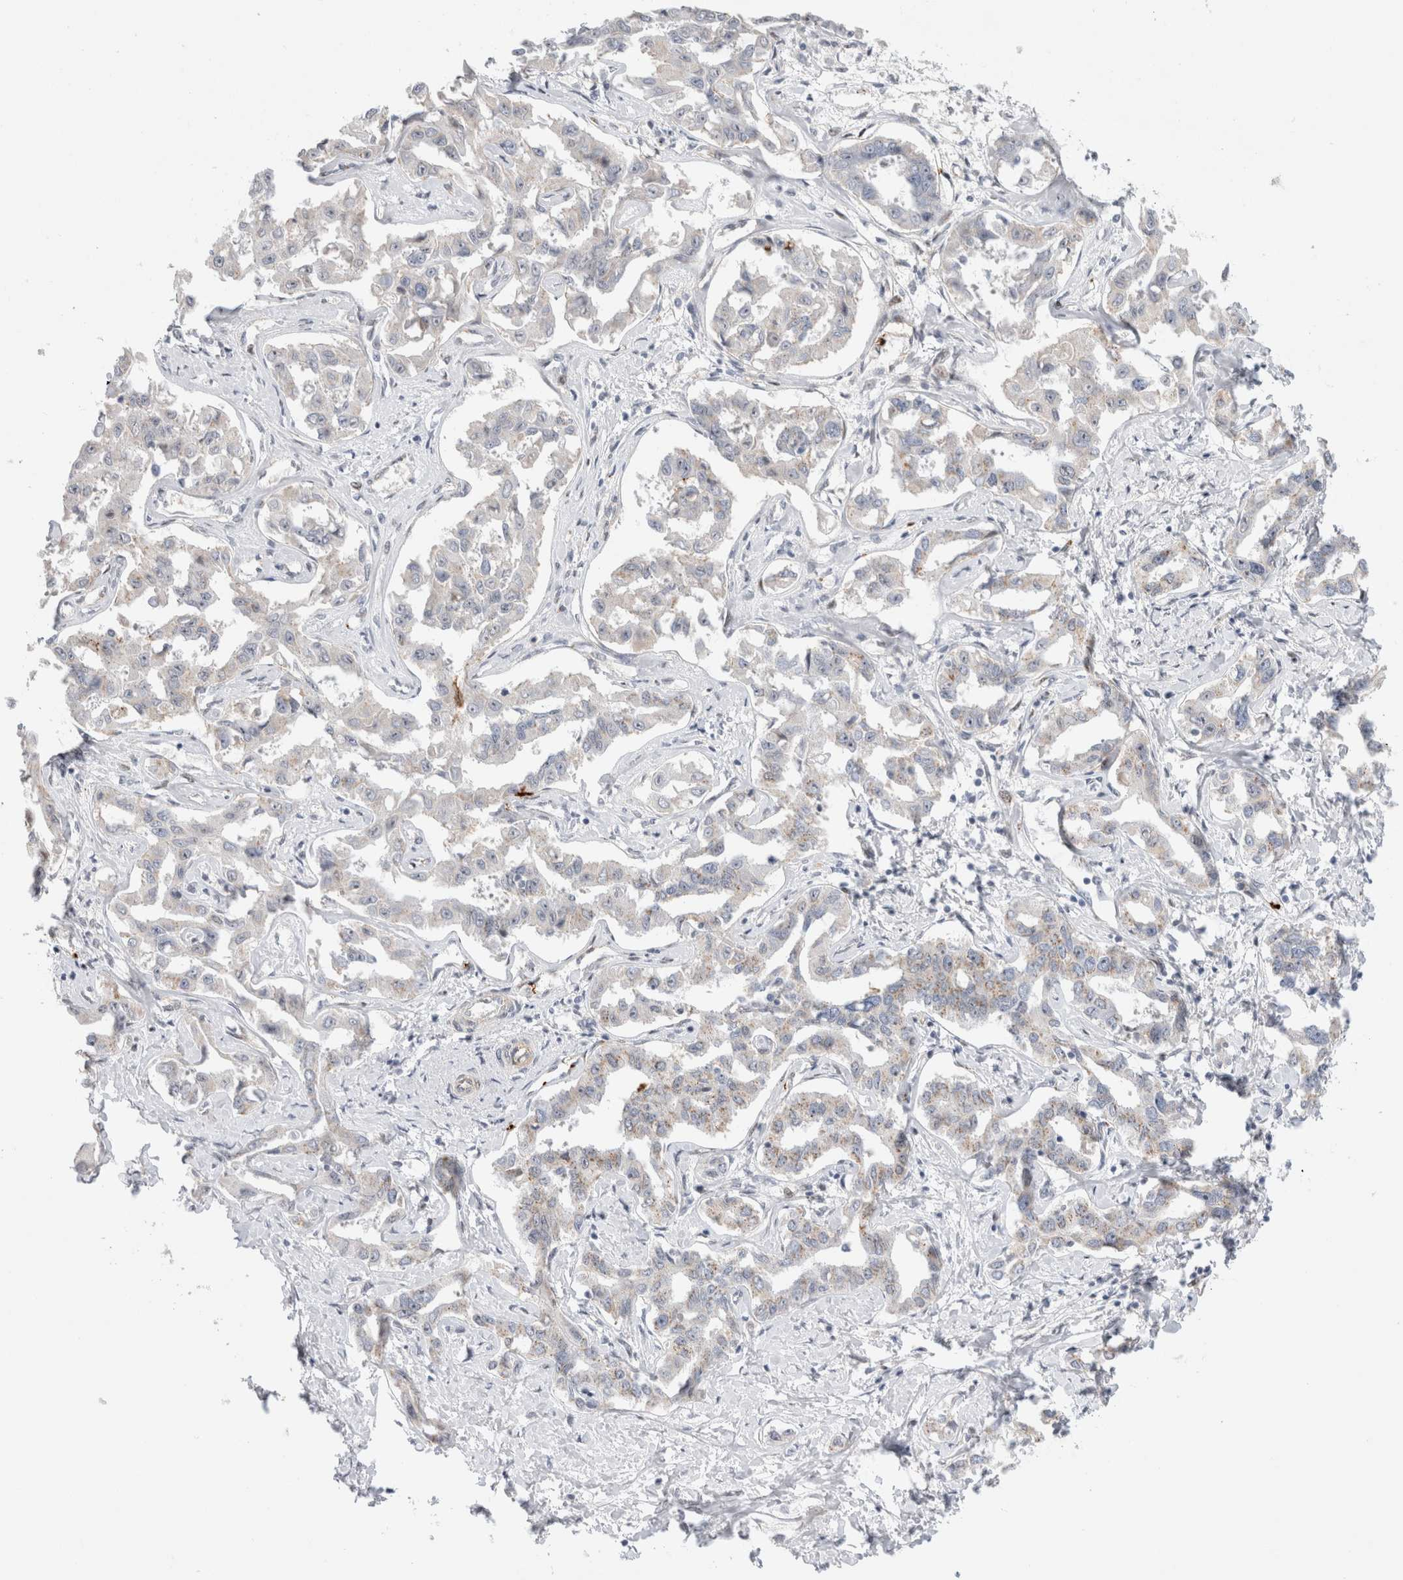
{"staining": {"intensity": "weak", "quantity": "<25%", "location": "cytoplasmic/membranous"}, "tissue": "liver cancer", "cell_type": "Tumor cells", "image_type": "cancer", "snomed": [{"axis": "morphology", "description": "Cholangiocarcinoma"}, {"axis": "topography", "description": "Liver"}], "caption": "Micrograph shows no significant protein positivity in tumor cells of liver cancer (cholangiocarcinoma).", "gene": "VPS28", "patient": {"sex": "male", "age": 59}}